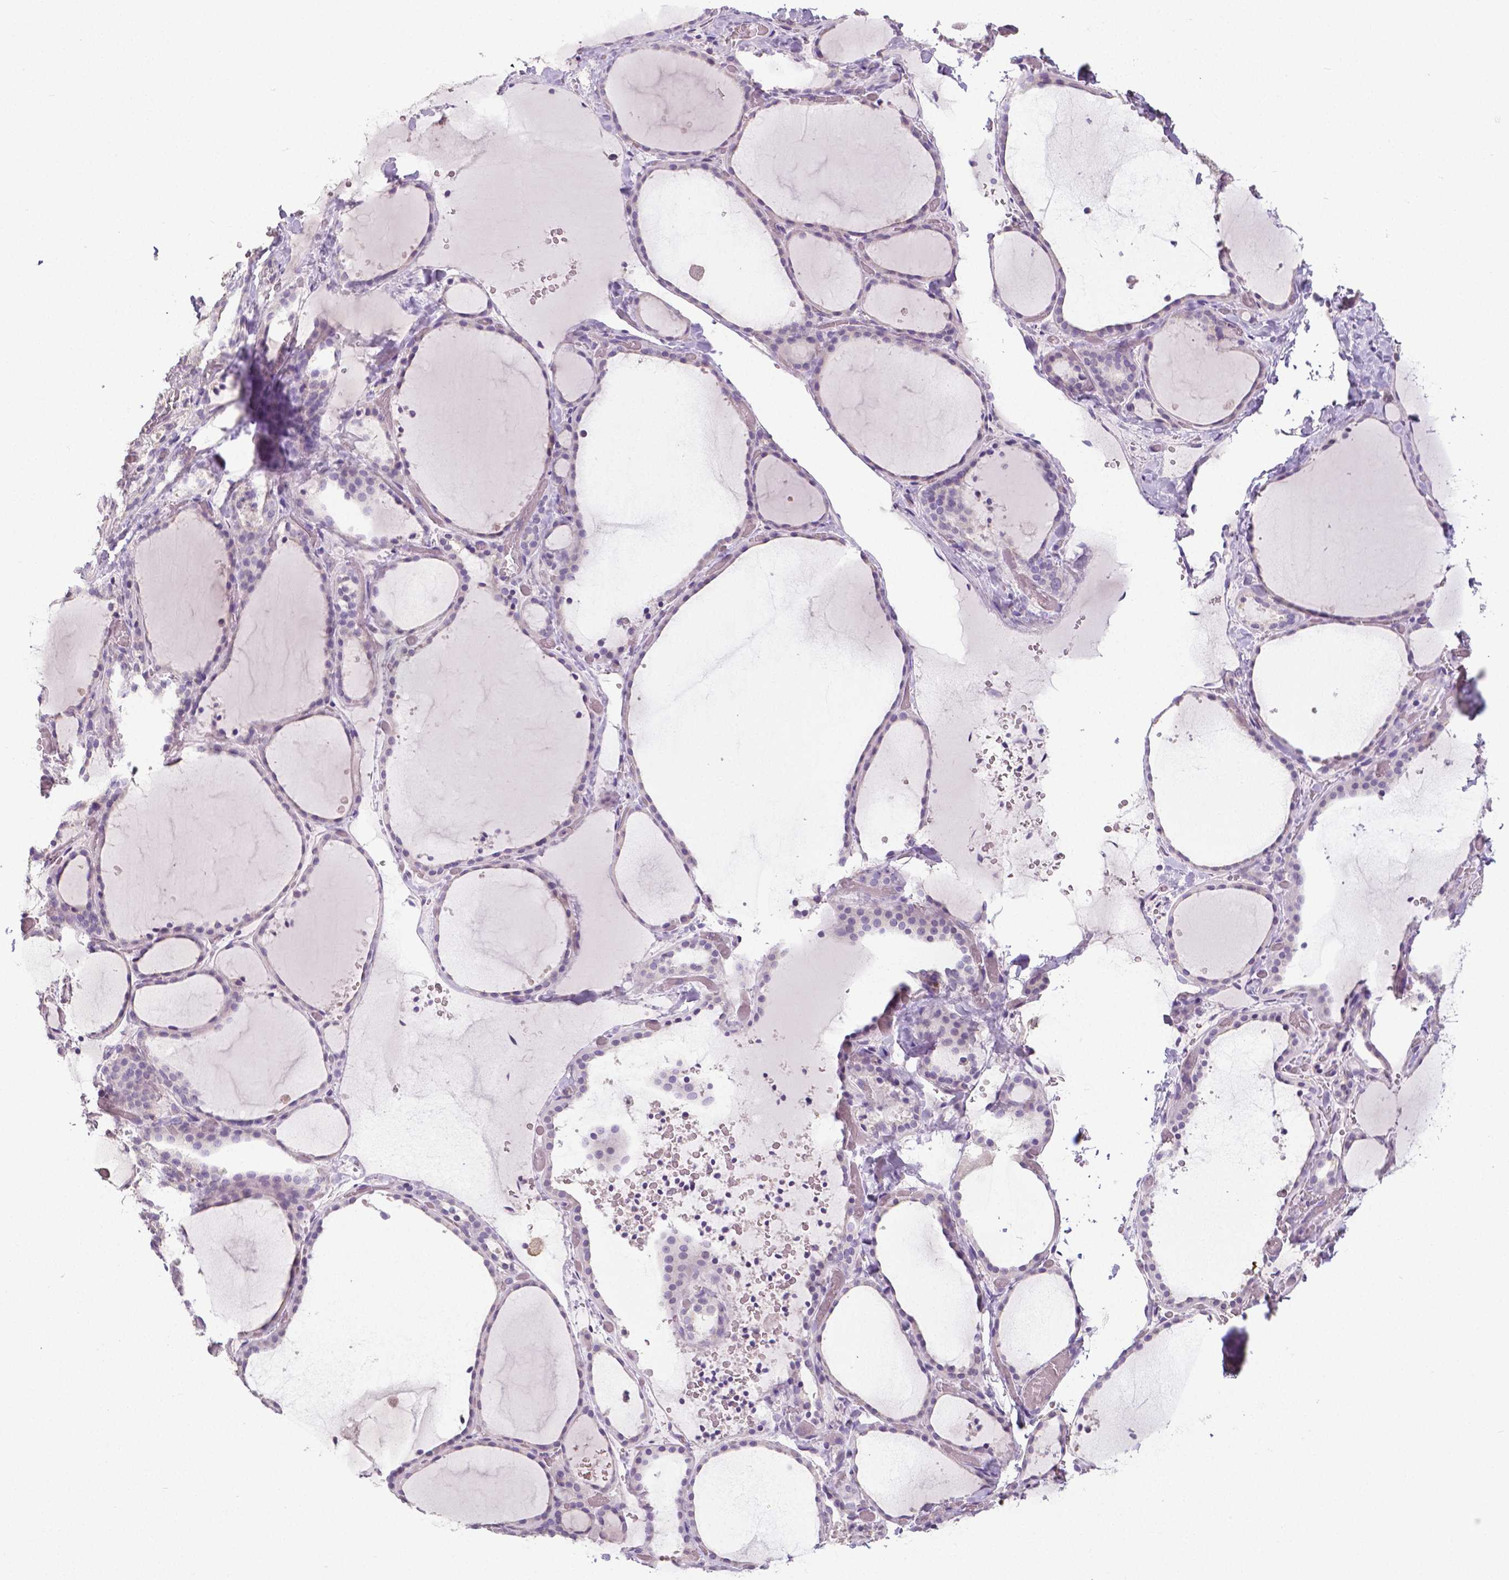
{"staining": {"intensity": "negative", "quantity": "none", "location": "none"}, "tissue": "thyroid gland", "cell_type": "Glandular cells", "image_type": "normal", "snomed": [{"axis": "morphology", "description": "Normal tissue, NOS"}, {"axis": "topography", "description": "Thyroid gland"}], "caption": "IHC of normal thyroid gland displays no positivity in glandular cells. (Stains: DAB (3,3'-diaminobenzidine) immunohistochemistry with hematoxylin counter stain, Microscopy: brightfield microscopy at high magnification).", "gene": "CRMP1", "patient": {"sex": "female", "age": 36}}